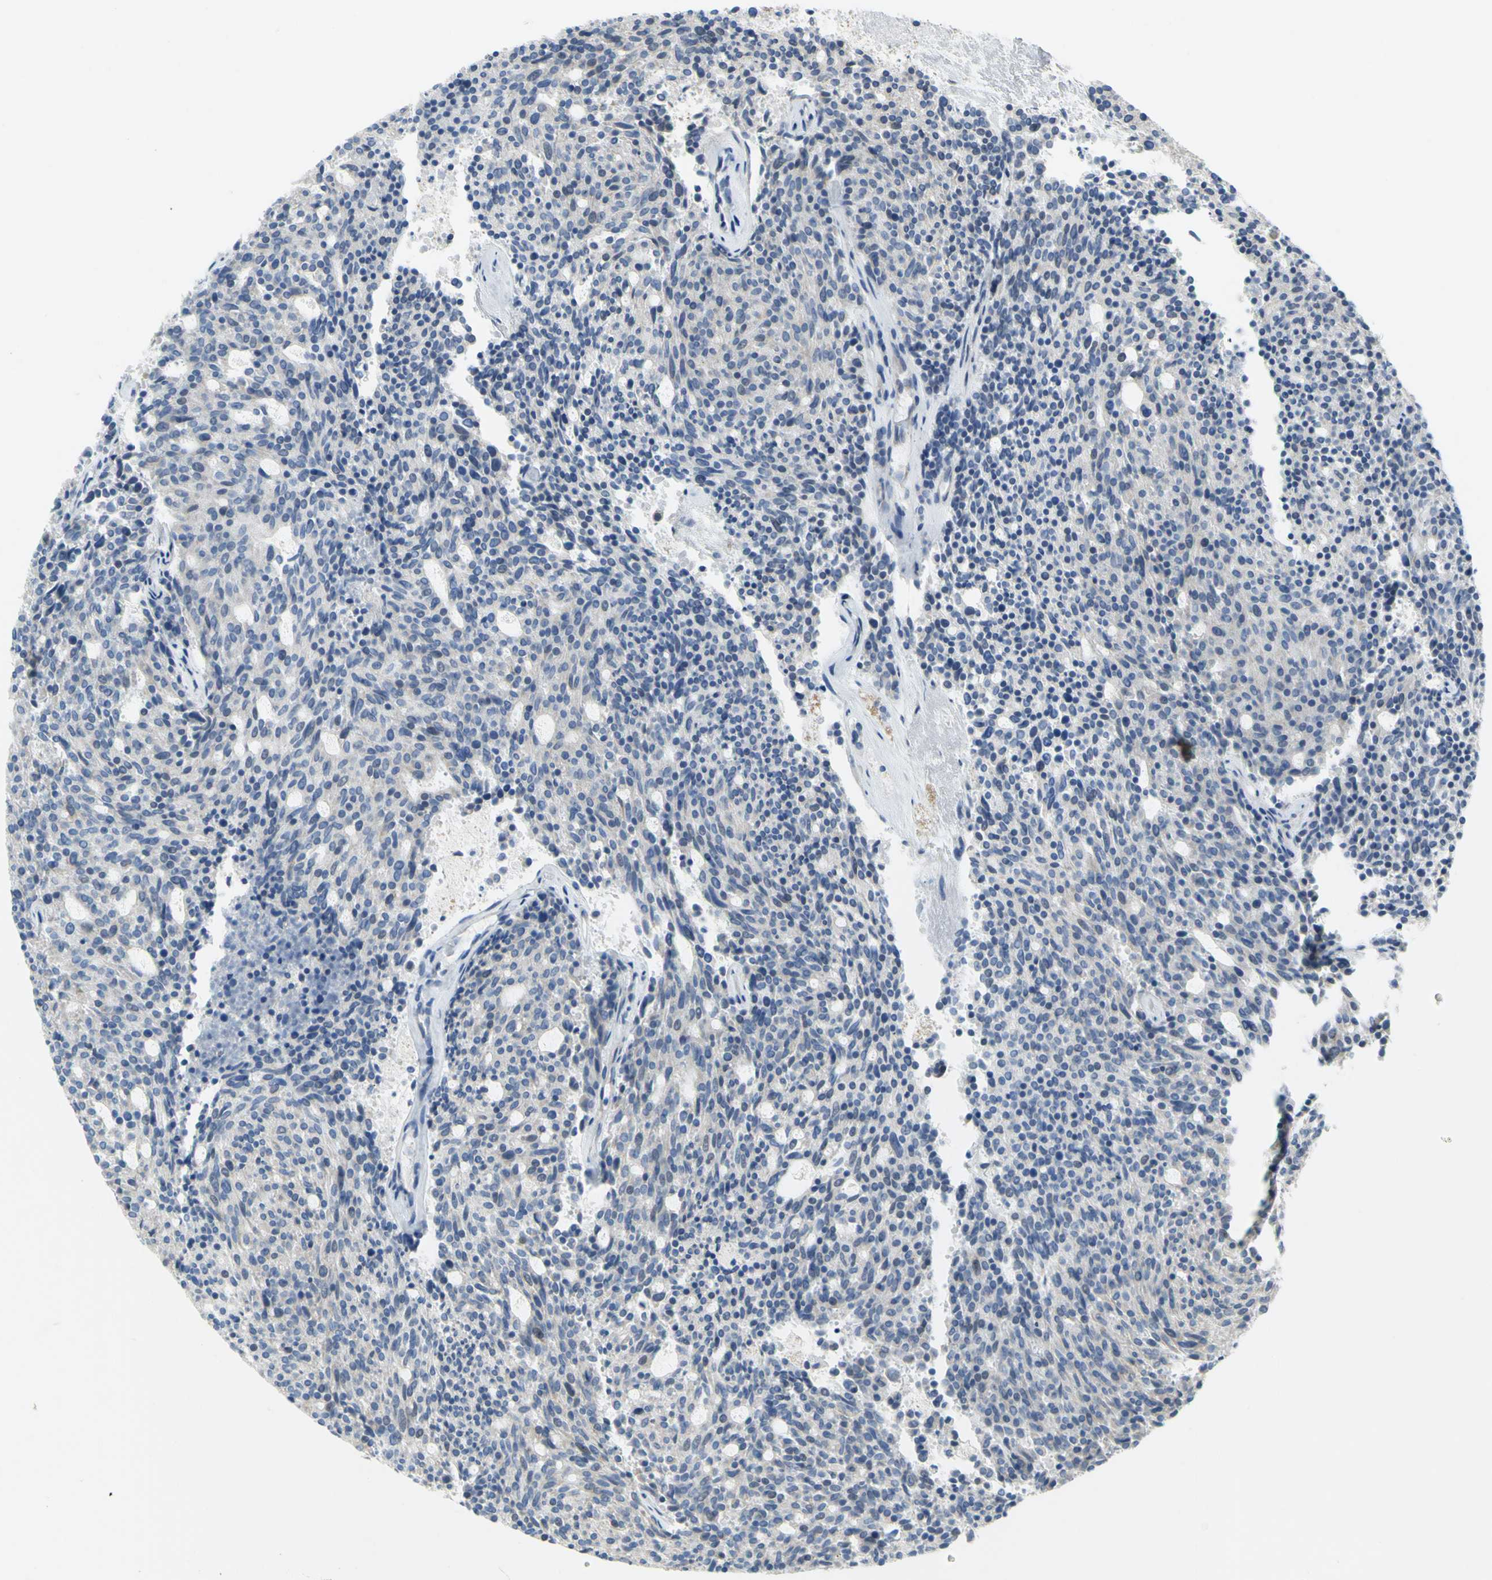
{"staining": {"intensity": "negative", "quantity": "none", "location": "none"}, "tissue": "carcinoid", "cell_type": "Tumor cells", "image_type": "cancer", "snomed": [{"axis": "morphology", "description": "Carcinoid, malignant, NOS"}, {"axis": "topography", "description": "Pancreas"}], "caption": "High magnification brightfield microscopy of malignant carcinoid stained with DAB (brown) and counterstained with hematoxylin (blue): tumor cells show no significant expression.", "gene": "CCNB2", "patient": {"sex": "female", "age": 54}}